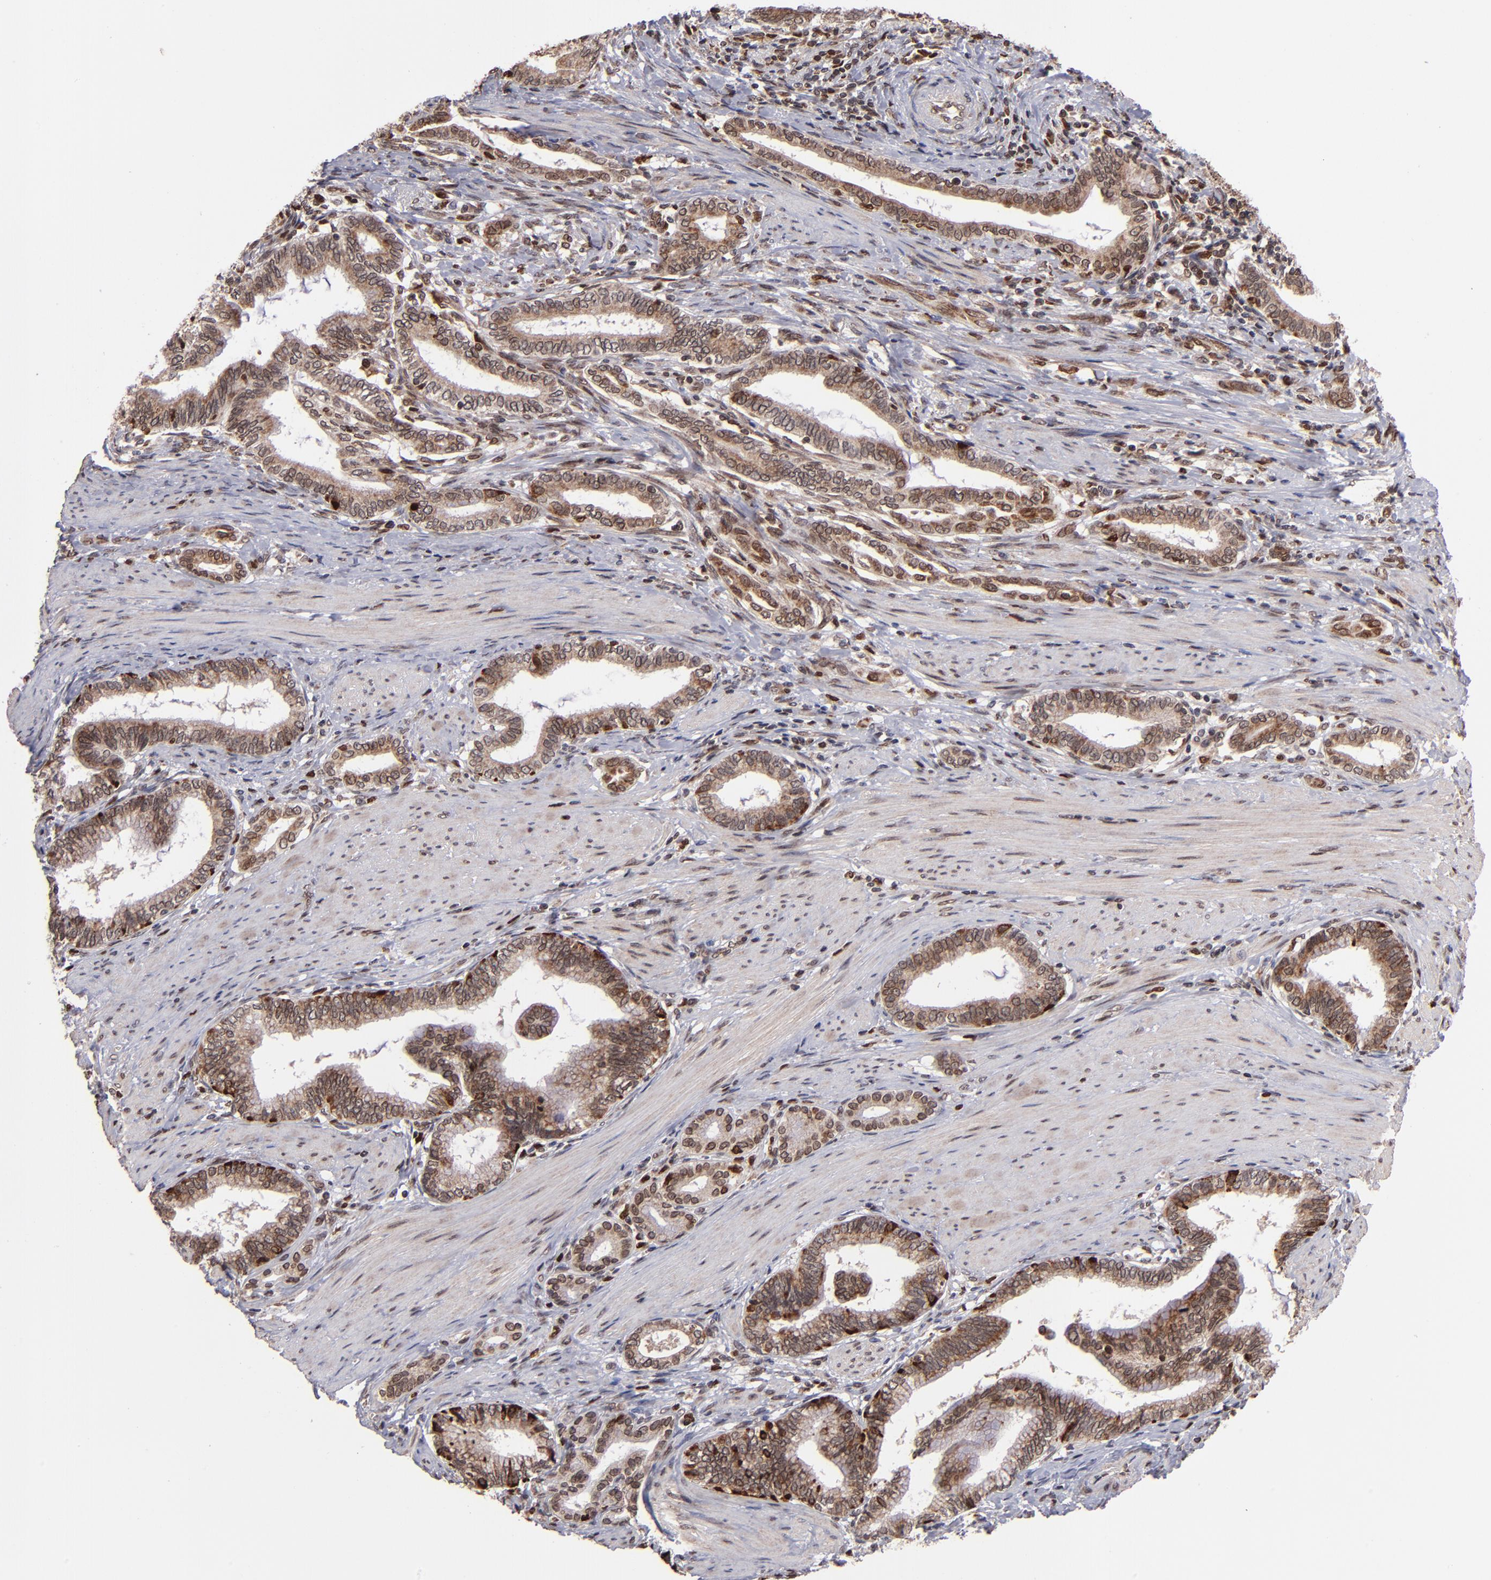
{"staining": {"intensity": "strong", "quantity": ">75%", "location": "cytoplasmic/membranous,nuclear"}, "tissue": "pancreatic cancer", "cell_type": "Tumor cells", "image_type": "cancer", "snomed": [{"axis": "morphology", "description": "Adenocarcinoma, NOS"}, {"axis": "topography", "description": "Pancreas"}], "caption": "Pancreatic adenocarcinoma stained for a protein (brown) reveals strong cytoplasmic/membranous and nuclear positive staining in about >75% of tumor cells.", "gene": "TOP1MT", "patient": {"sex": "female", "age": 64}}